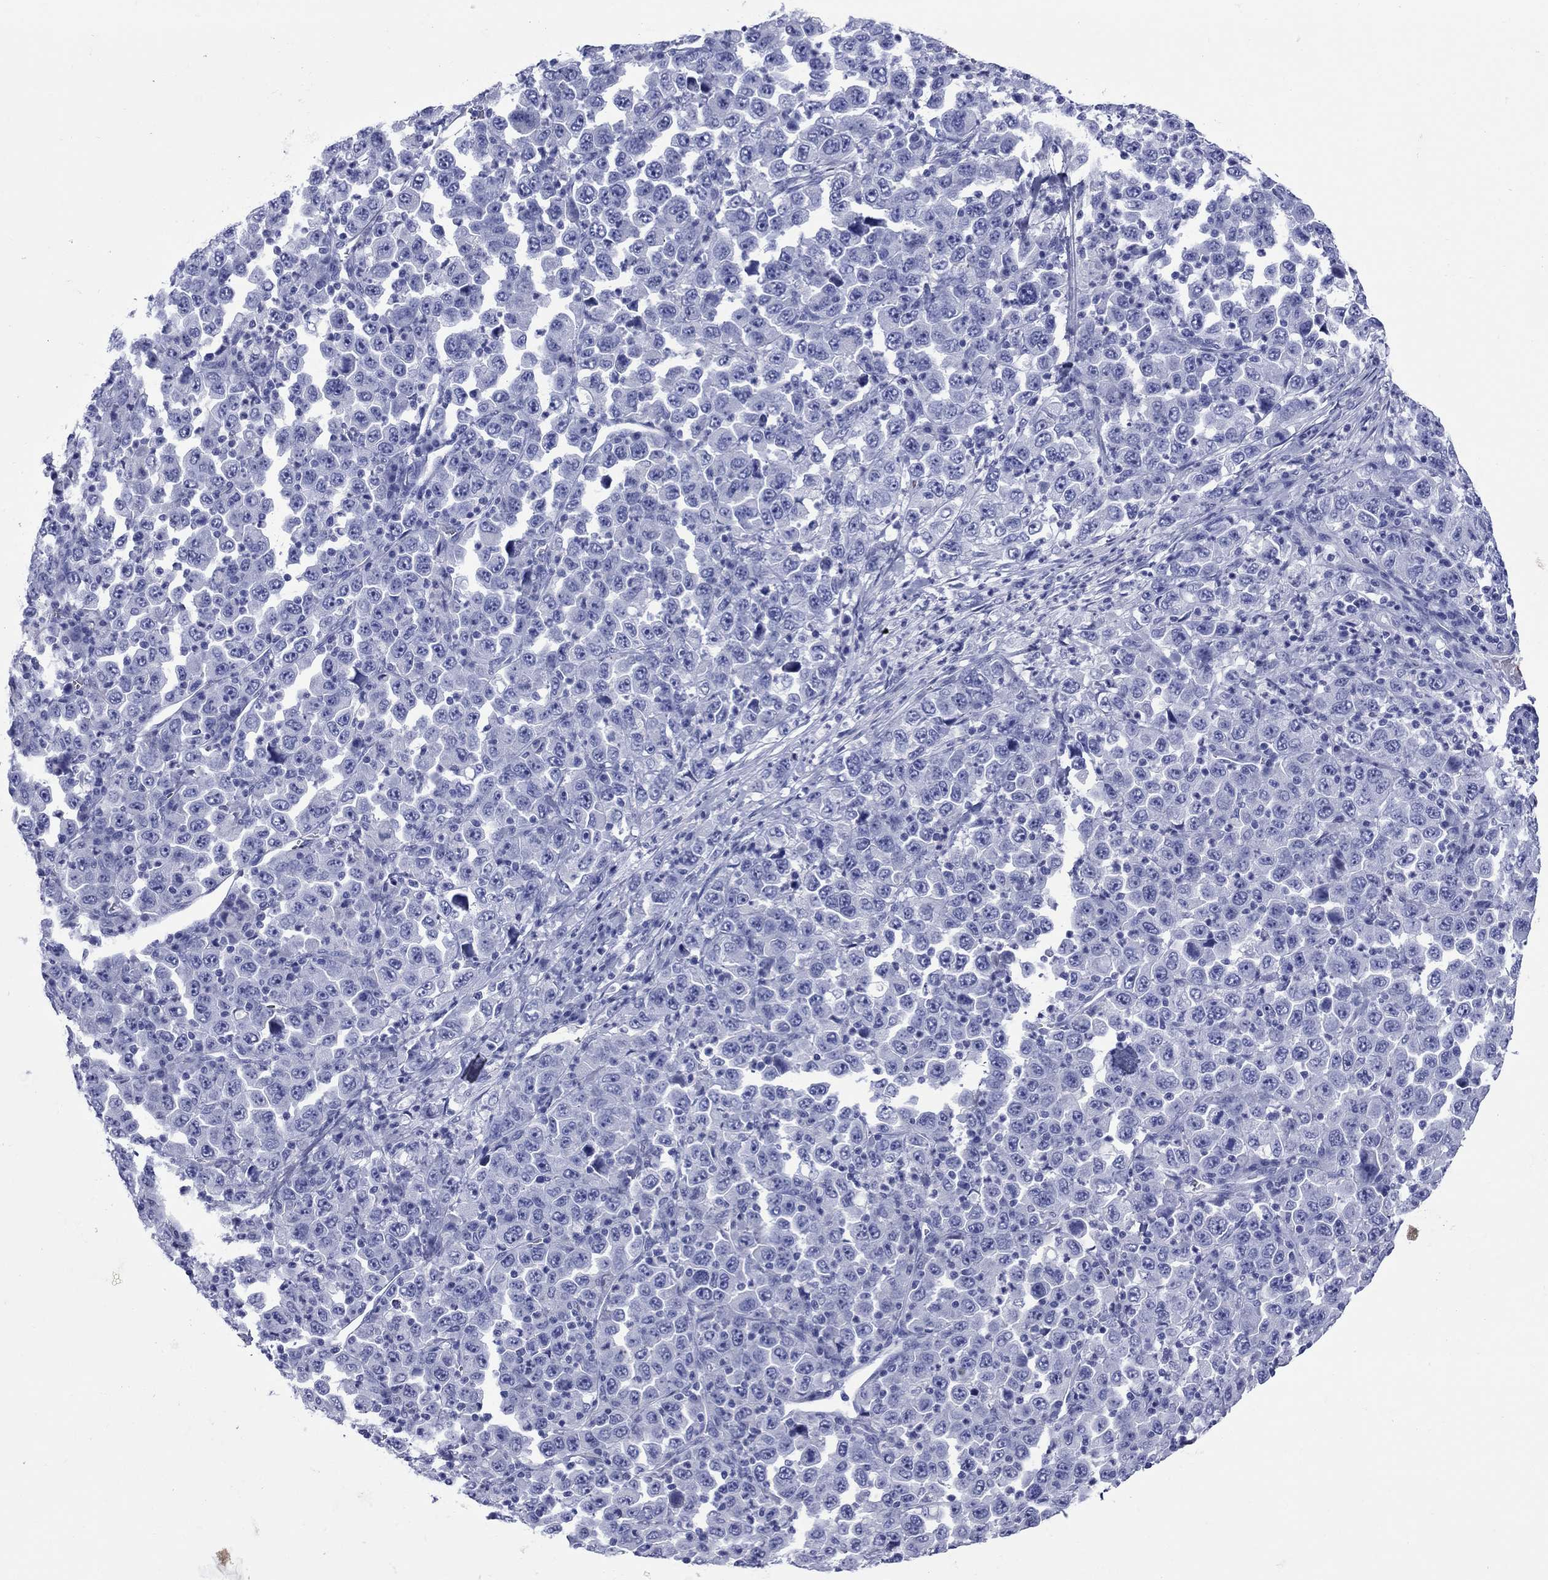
{"staining": {"intensity": "negative", "quantity": "none", "location": "none"}, "tissue": "stomach cancer", "cell_type": "Tumor cells", "image_type": "cancer", "snomed": [{"axis": "morphology", "description": "Normal tissue, NOS"}, {"axis": "morphology", "description": "Adenocarcinoma, NOS"}, {"axis": "topography", "description": "Stomach, upper"}, {"axis": "topography", "description": "Stomach"}], "caption": "This is an immunohistochemistry (IHC) micrograph of human stomach adenocarcinoma. There is no staining in tumor cells.", "gene": "ROM1", "patient": {"sex": "male", "age": 59}}